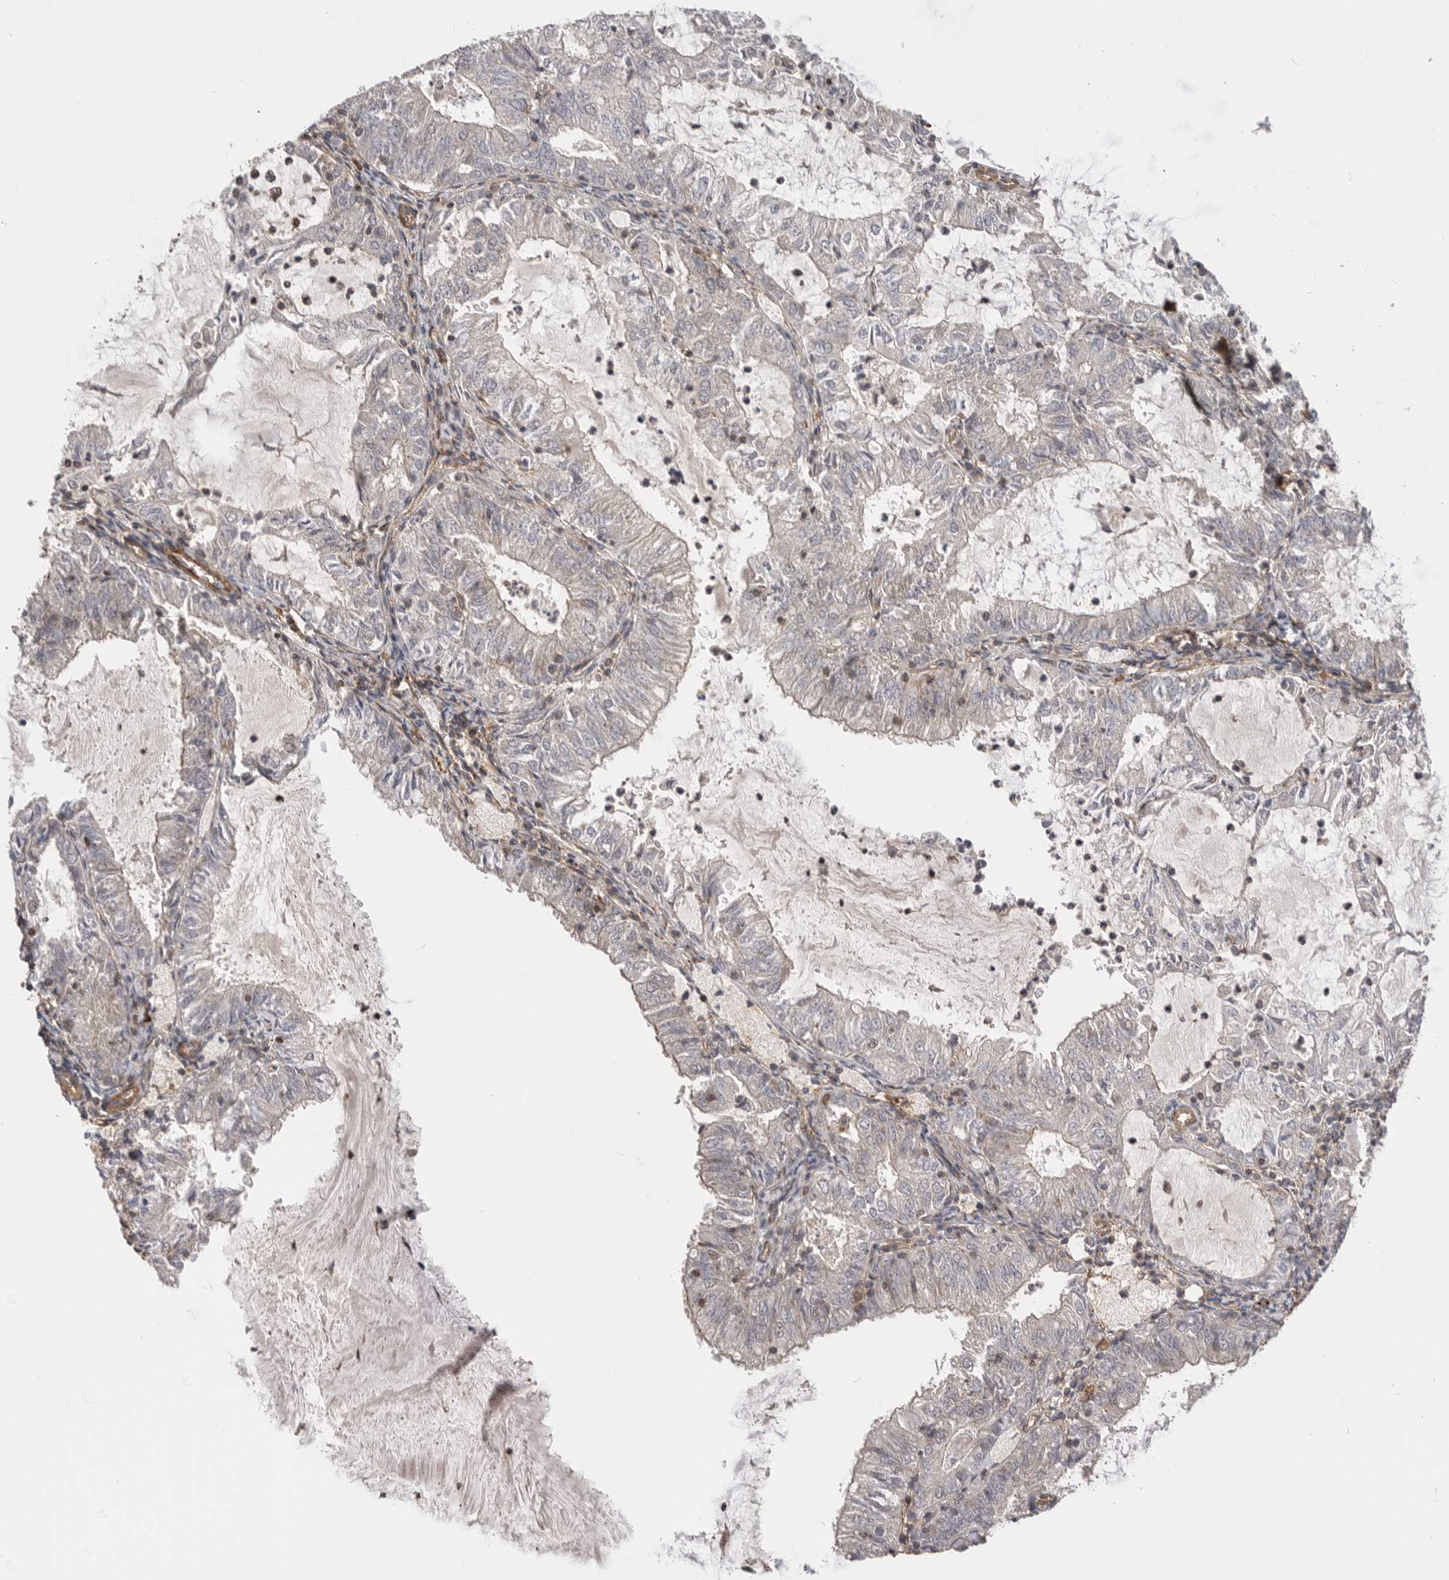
{"staining": {"intensity": "negative", "quantity": "none", "location": "none"}, "tissue": "endometrial cancer", "cell_type": "Tumor cells", "image_type": "cancer", "snomed": [{"axis": "morphology", "description": "Adenocarcinoma, NOS"}, {"axis": "topography", "description": "Endometrium"}], "caption": "Tumor cells are negative for brown protein staining in adenocarcinoma (endometrial).", "gene": "TRIM56", "patient": {"sex": "female", "age": 57}}